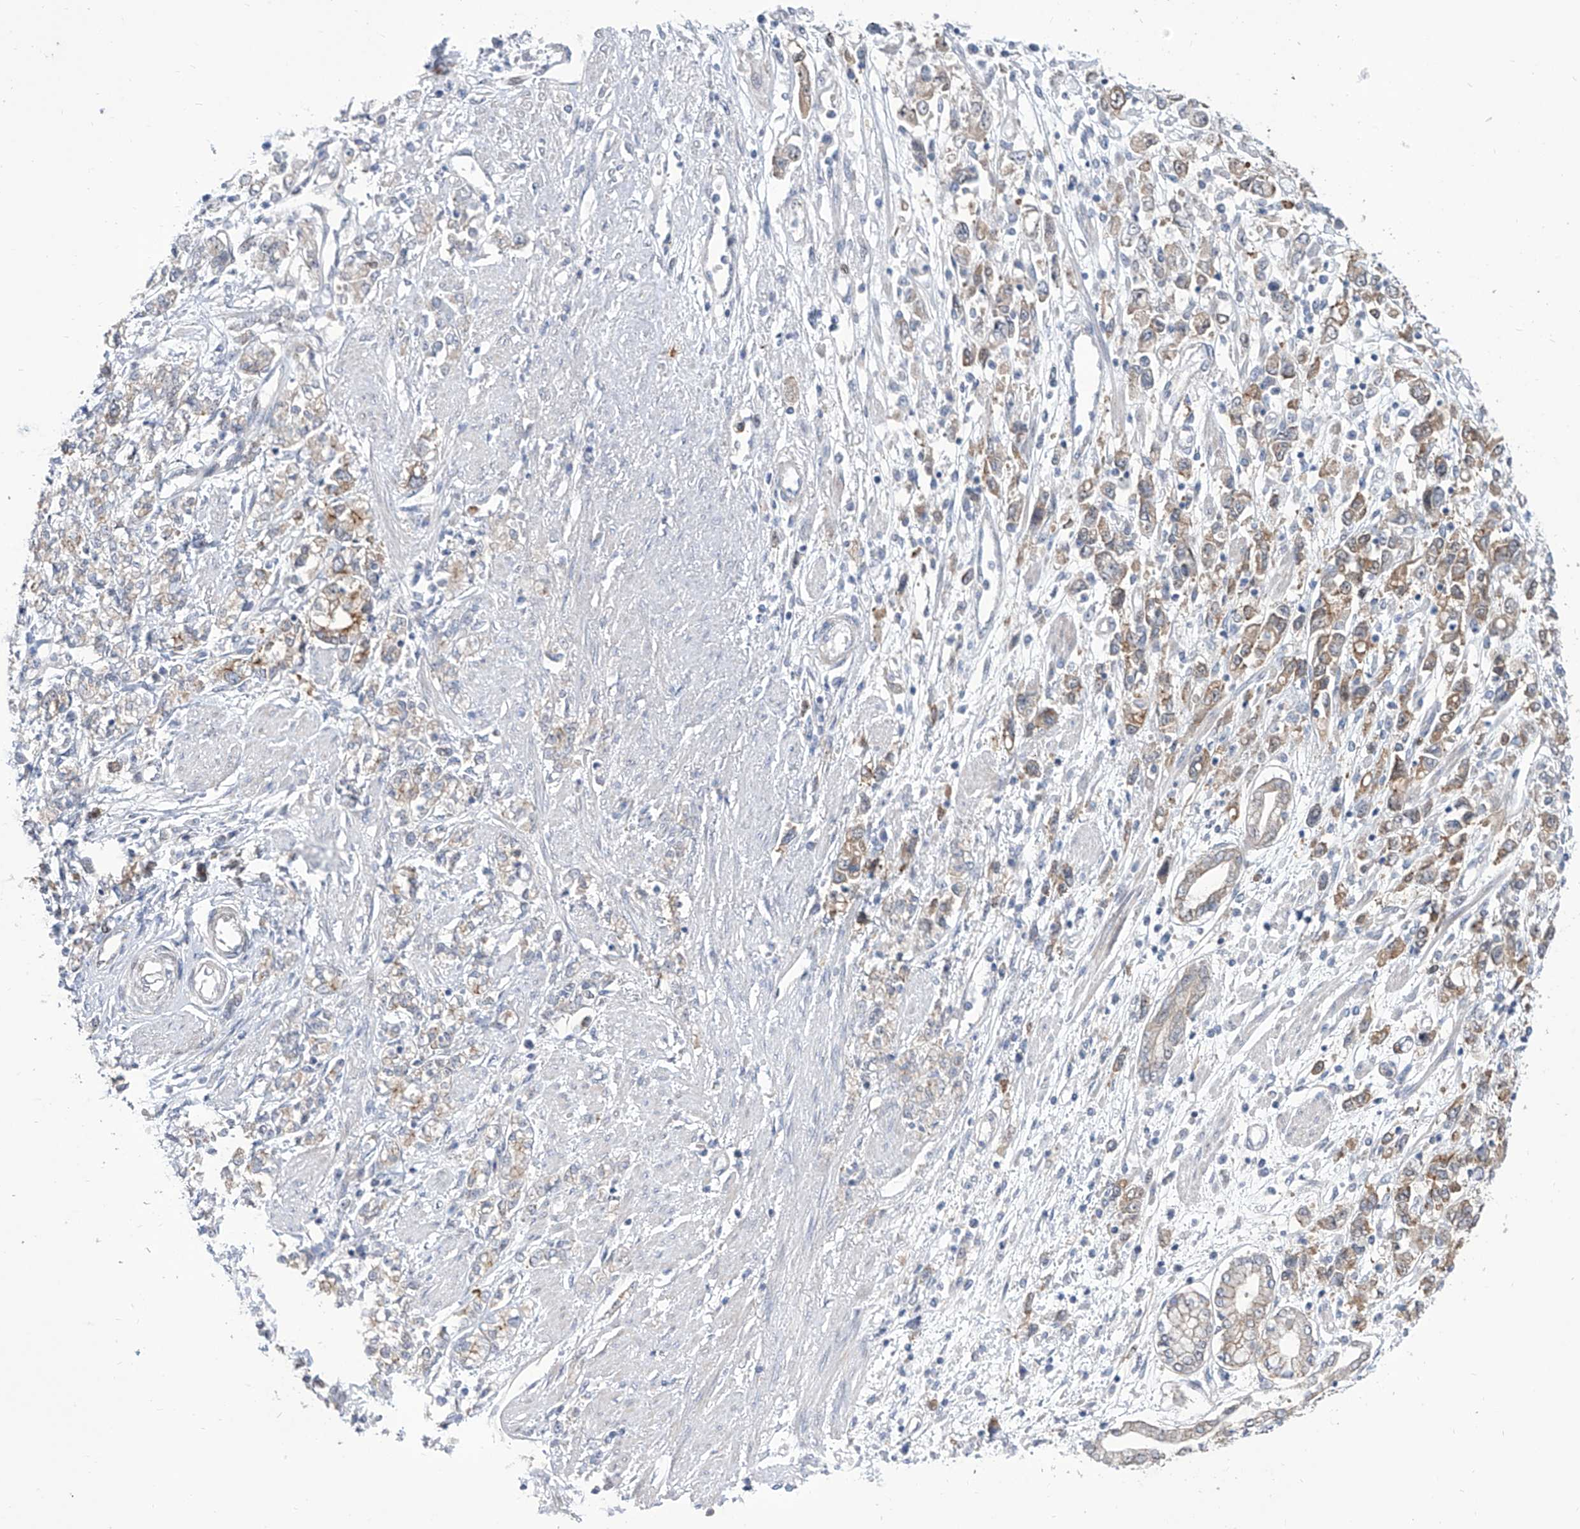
{"staining": {"intensity": "moderate", "quantity": "25%-75%", "location": "cytoplasmic/membranous"}, "tissue": "stomach cancer", "cell_type": "Tumor cells", "image_type": "cancer", "snomed": [{"axis": "morphology", "description": "Adenocarcinoma, NOS"}, {"axis": "topography", "description": "Stomach"}], "caption": "DAB (3,3'-diaminobenzidine) immunohistochemical staining of stomach adenocarcinoma demonstrates moderate cytoplasmic/membranous protein staining in approximately 25%-75% of tumor cells.", "gene": "LRRC1", "patient": {"sex": "female", "age": 76}}